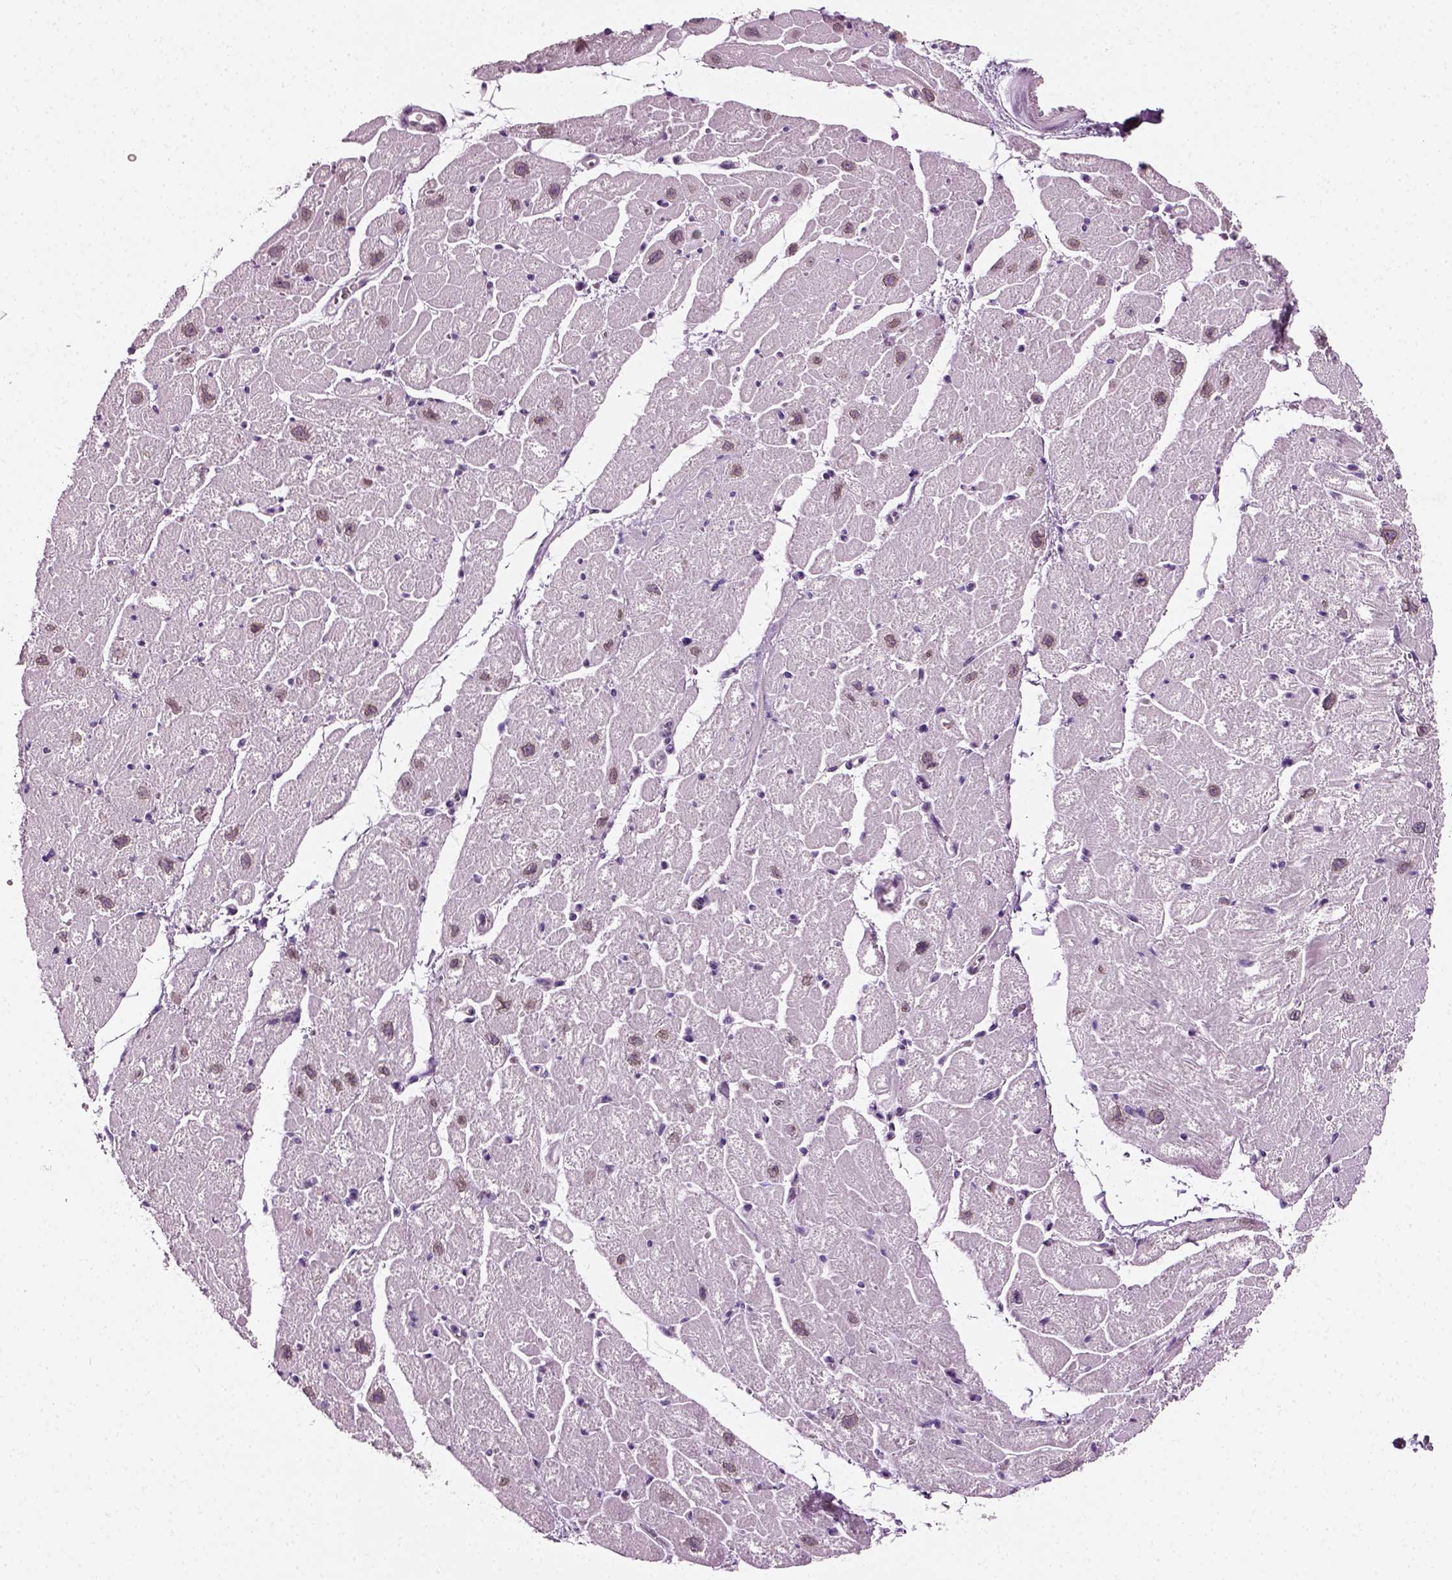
{"staining": {"intensity": "weak", "quantity": "<25%", "location": "cytoplasmic/membranous,nuclear"}, "tissue": "heart muscle", "cell_type": "Cardiomyocytes", "image_type": "normal", "snomed": [{"axis": "morphology", "description": "Normal tissue, NOS"}, {"axis": "topography", "description": "Heart"}], "caption": "DAB immunohistochemical staining of unremarkable human heart muscle demonstrates no significant positivity in cardiomyocytes.", "gene": "SPATA31E1", "patient": {"sex": "male", "age": 61}}